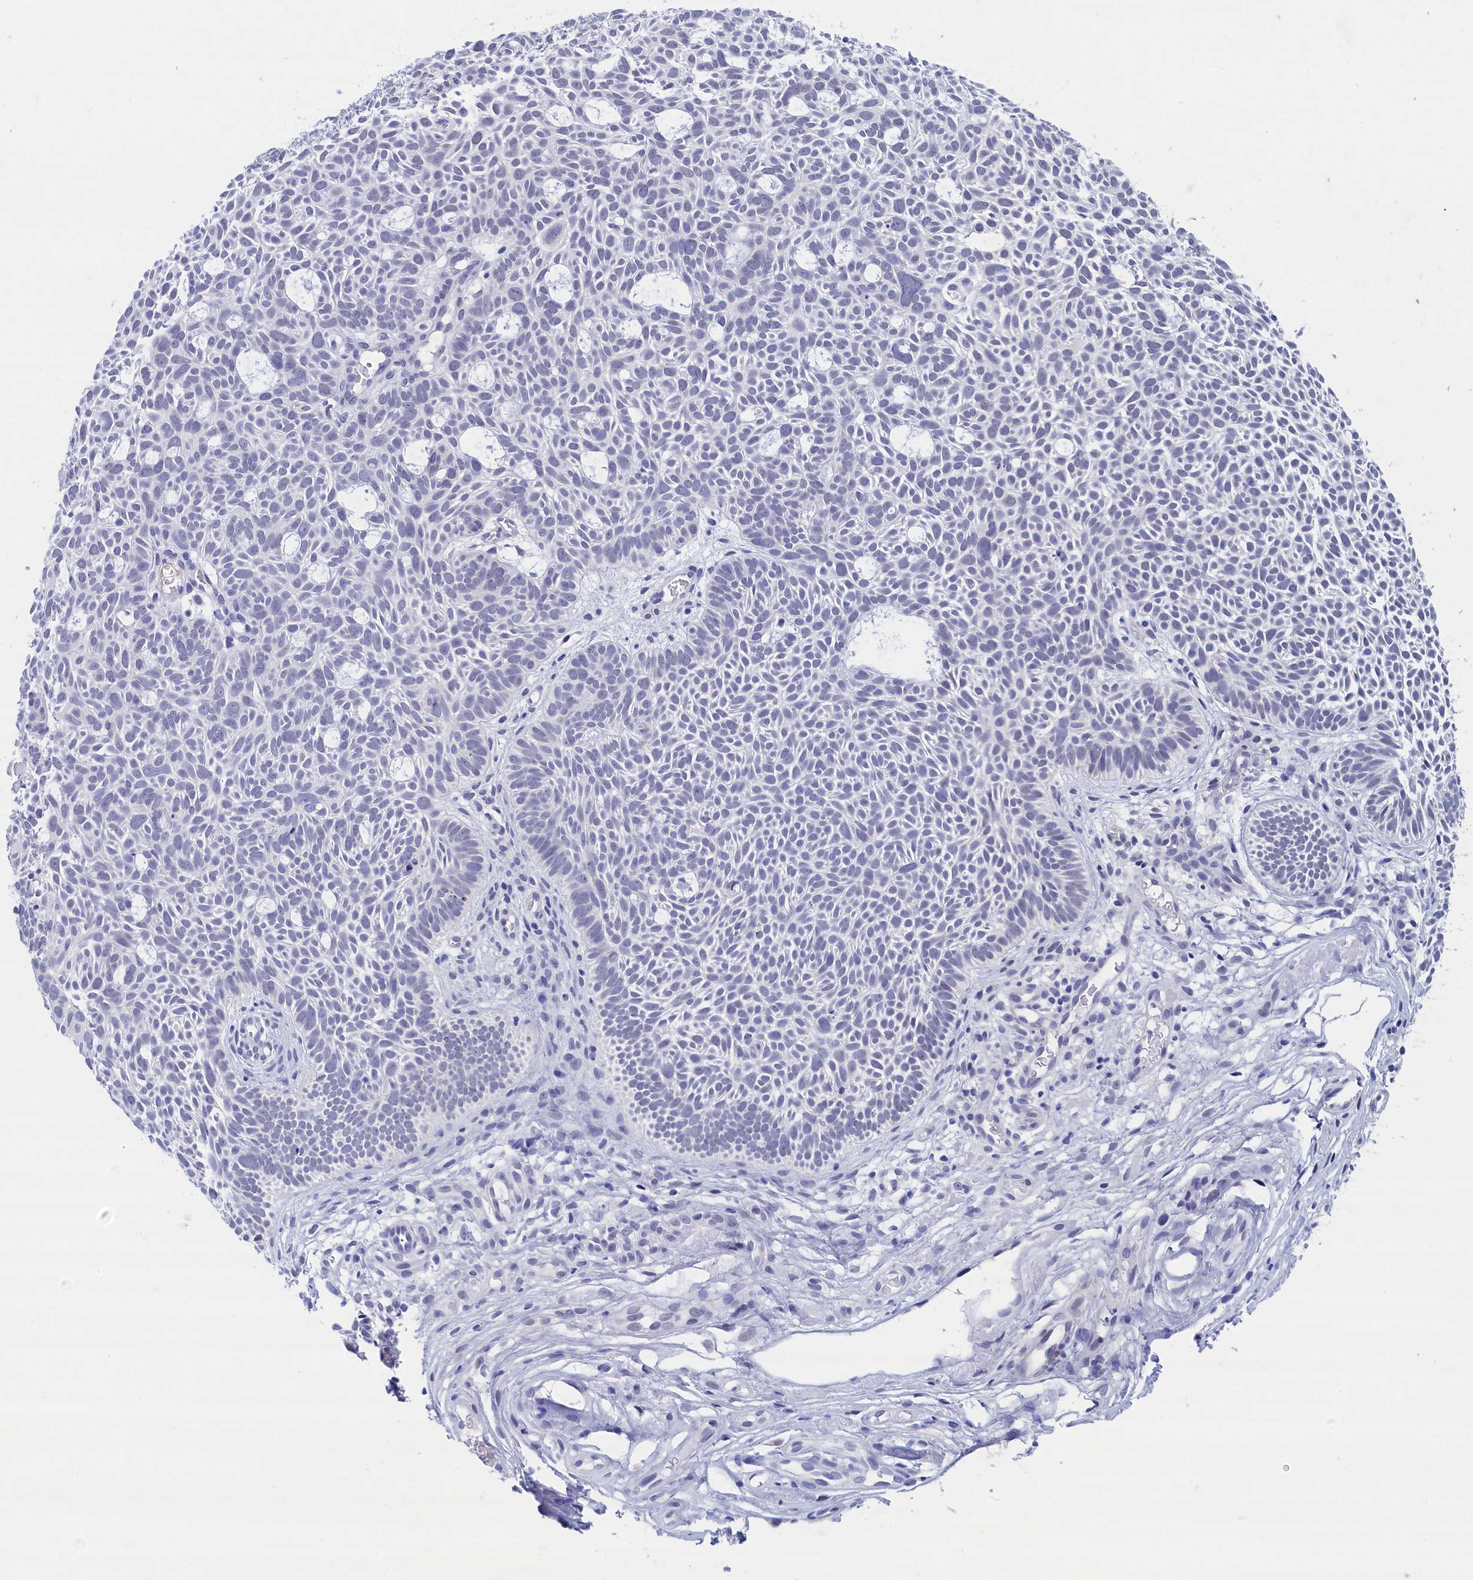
{"staining": {"intensity": "negative", "quantity": "none", "location": "none"}, "tissue": "skin cancer", "cell_type": "Tumor cells", "image_type": "cancer", "snomed": [{"axis": "morphology", "description": "Basal cell carcinoma"}, {"axis": "topography", "description": "Skin"}], "caption": "Immunohistochemistry (IHC) photomicrograph of neoplastic tissue: human skin basal cell carcinoma stained with DAB shows no significant protein expression in tumor cells.", "gene": "WDR83", "patient": {"sex": "male", "age": 69}}